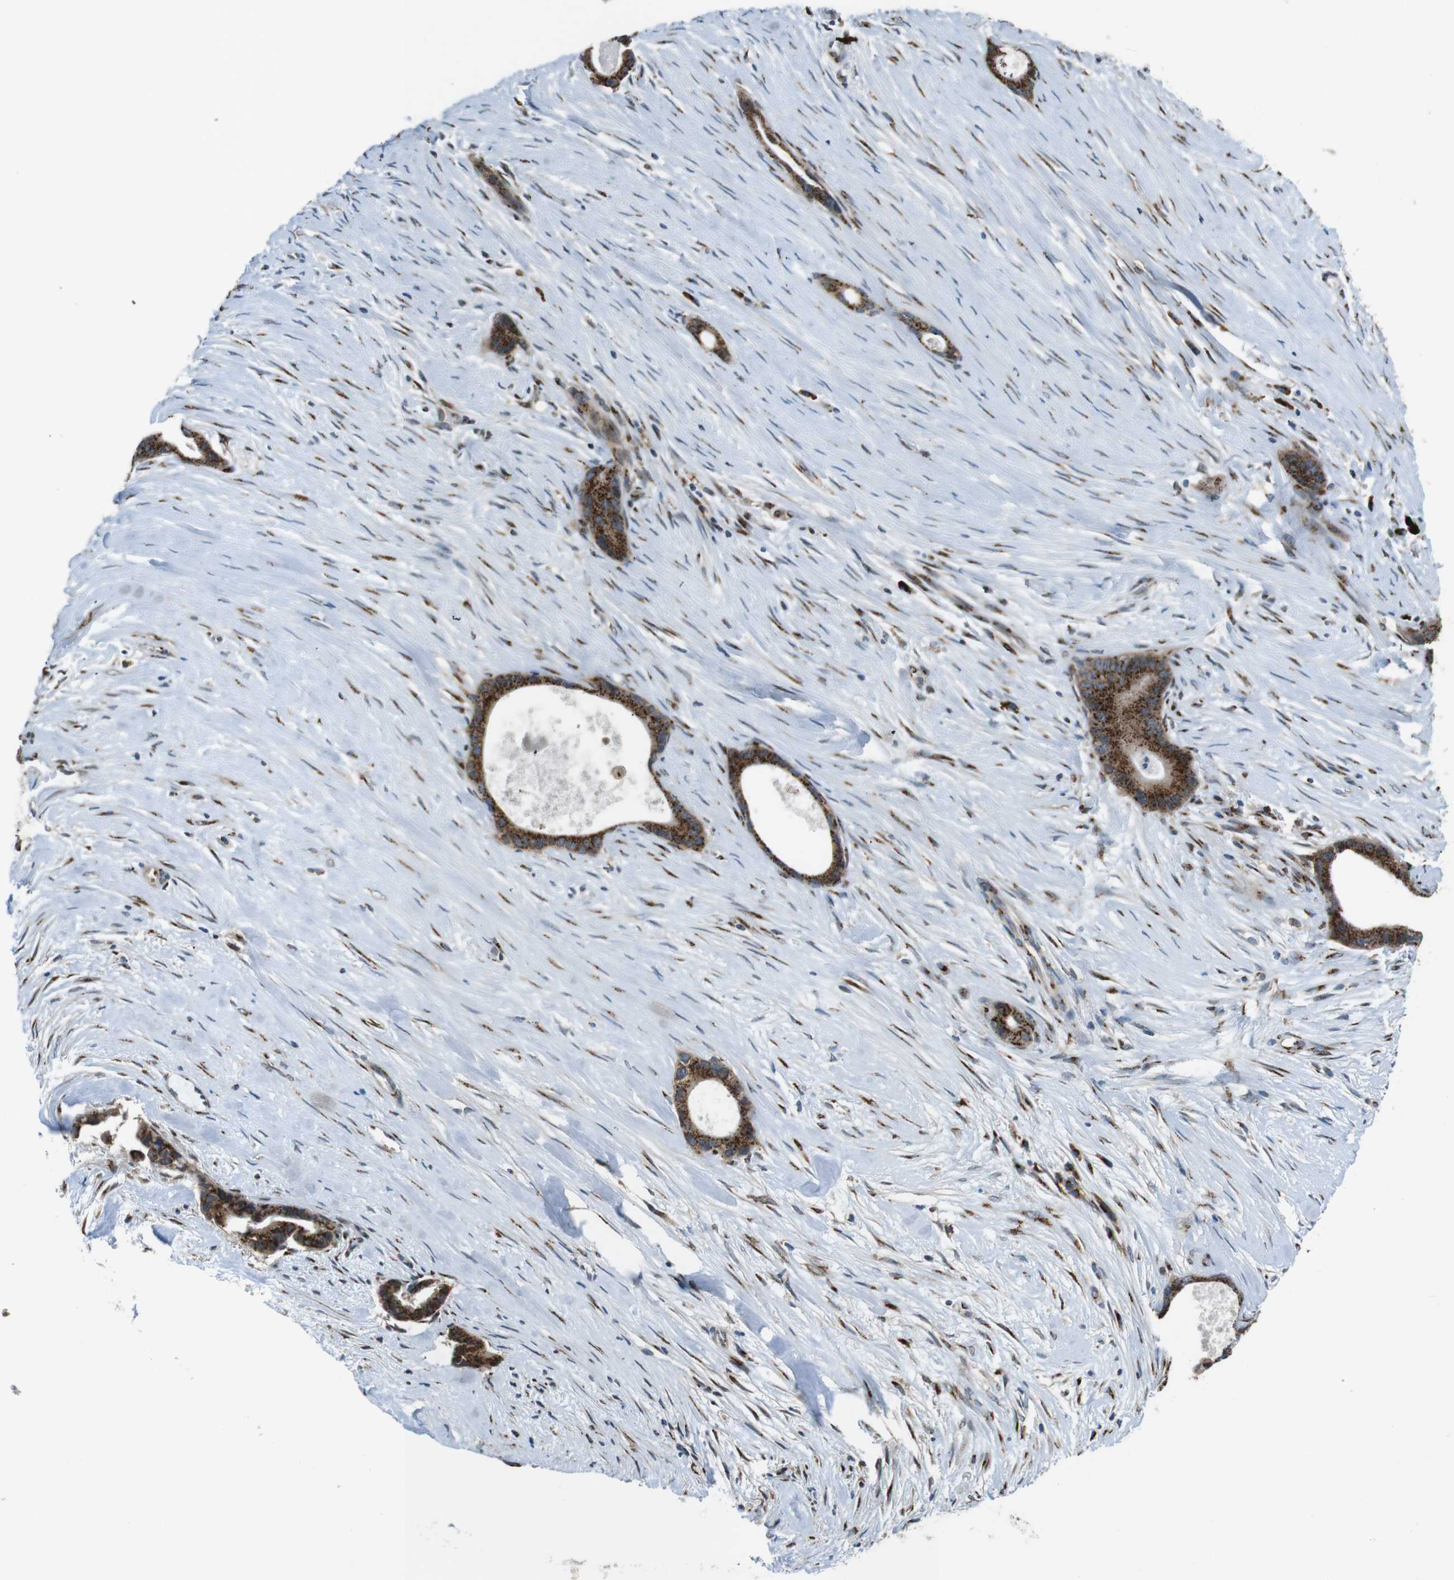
{"staining": {"intensity": "strong", "quantity": ">75%", "location": "cytoplasmic/membranous"}, "tissue": "liver cancer", "cell_type": "Tumor cells", "image_type": "cancer", "snomed": [{"axis": "morphology", "description": "Cholangiocarcinoma"}, {"axis": "topography", "description": "Liver"}], "caption": "Protein positivity by immunohistochemistry (IHC) shows strong cytoplasmic/membranous staining in approximately >75% of tumor cells in cholangiocarcinoma (liver). Using DAB (brown) and hematoxylin (blue) stains, captured at high magnification using brightfield microscopy.", "gene": "ZFPL1", "patient": {"sex": "female", "age": 55}}